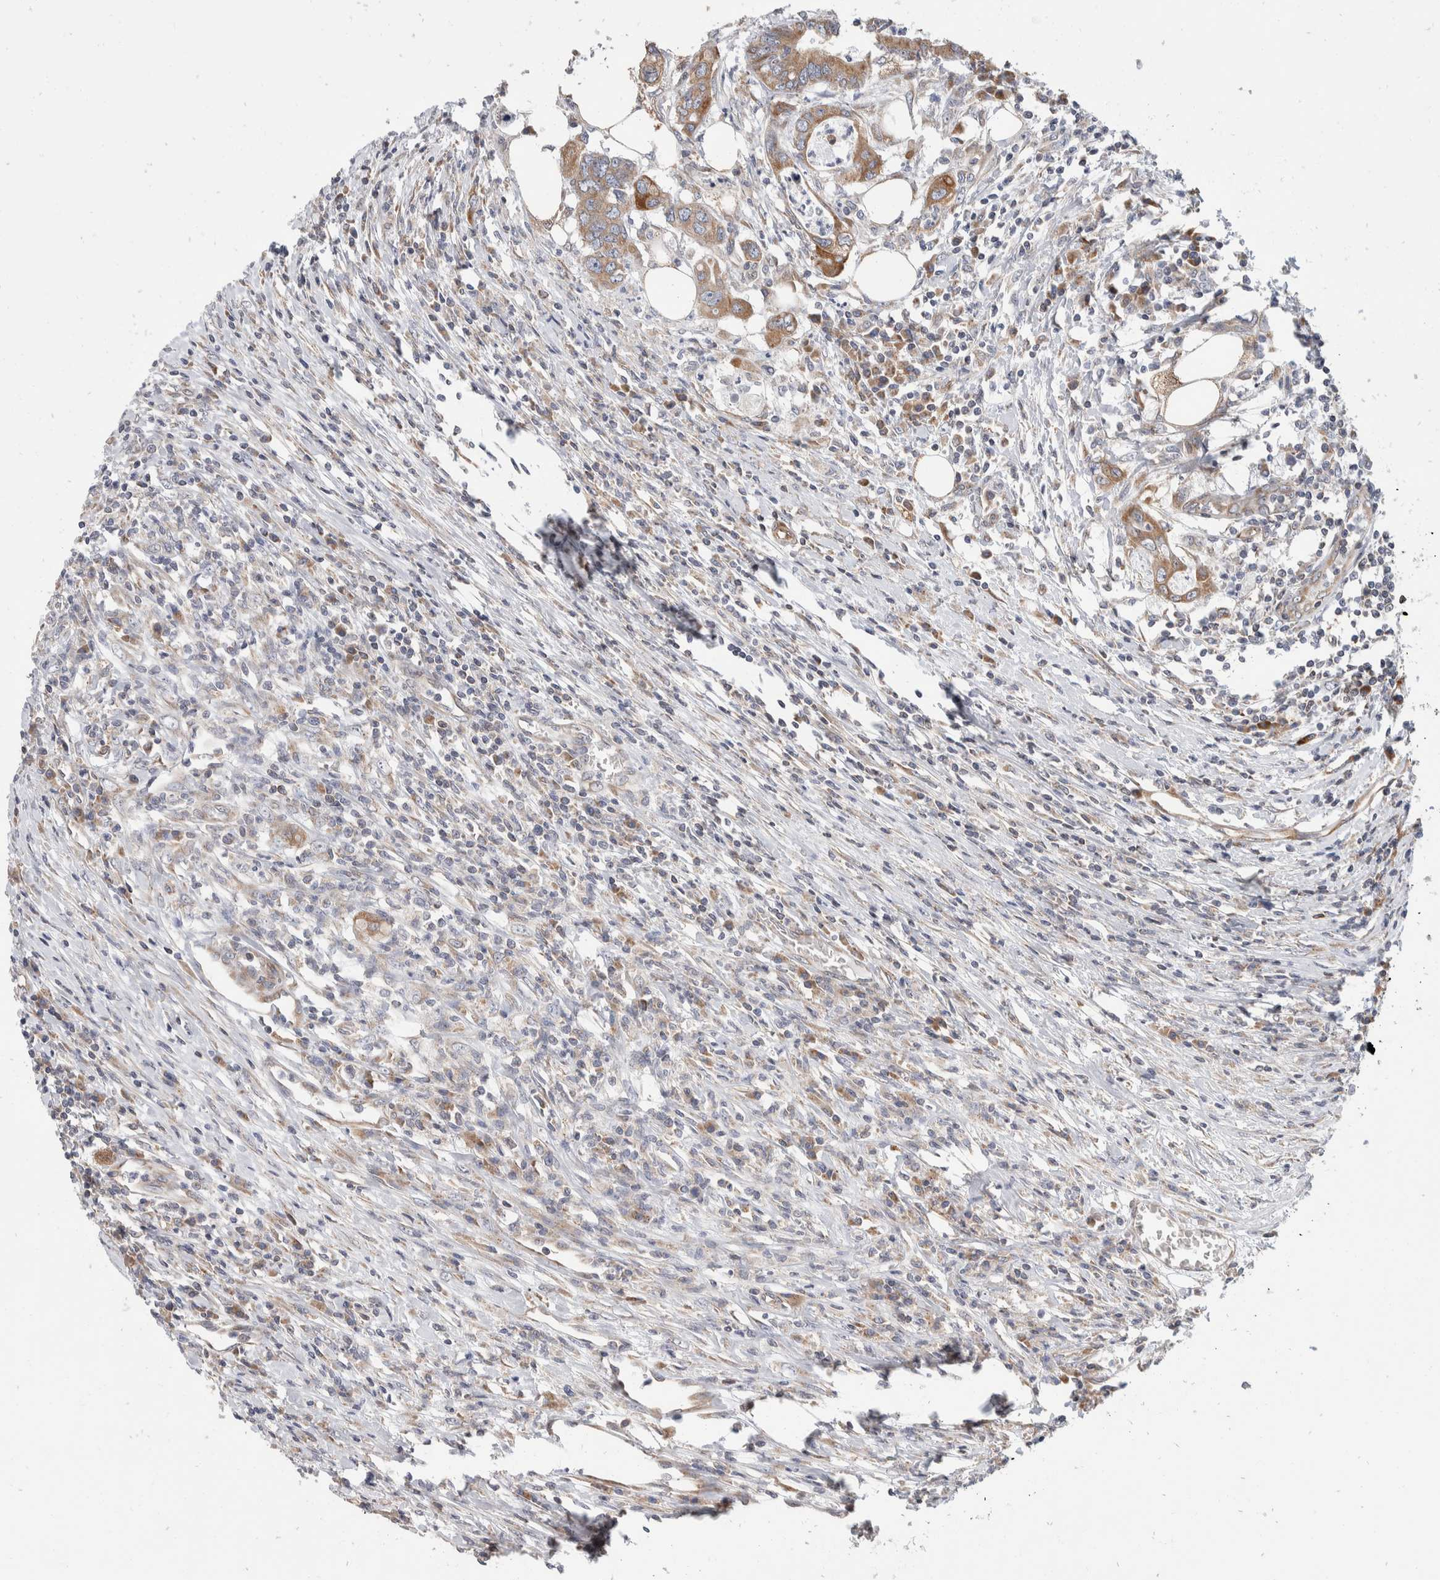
{"staining": {"intensity": "moderate", "quantity": ">75%", "location": "cytoplasmic/membranous"}, "tissue": "colorectal cancer", "cell_type": "Tumor cells", "image_type": "cancer", "snomed": [{"axis": "morphology", "description": "Adenocarcinoma, NOS"}, {"axis": "topography", "description": "Colon"}], "caption": "The immunohistochemical stain highlights moderate cytoplasmic/membranous staining in tumor cells of adenocarcinoma (colorectal) tissue.", "gene": "TMEM245", "patient": {"sex": "male", "age": 71}}